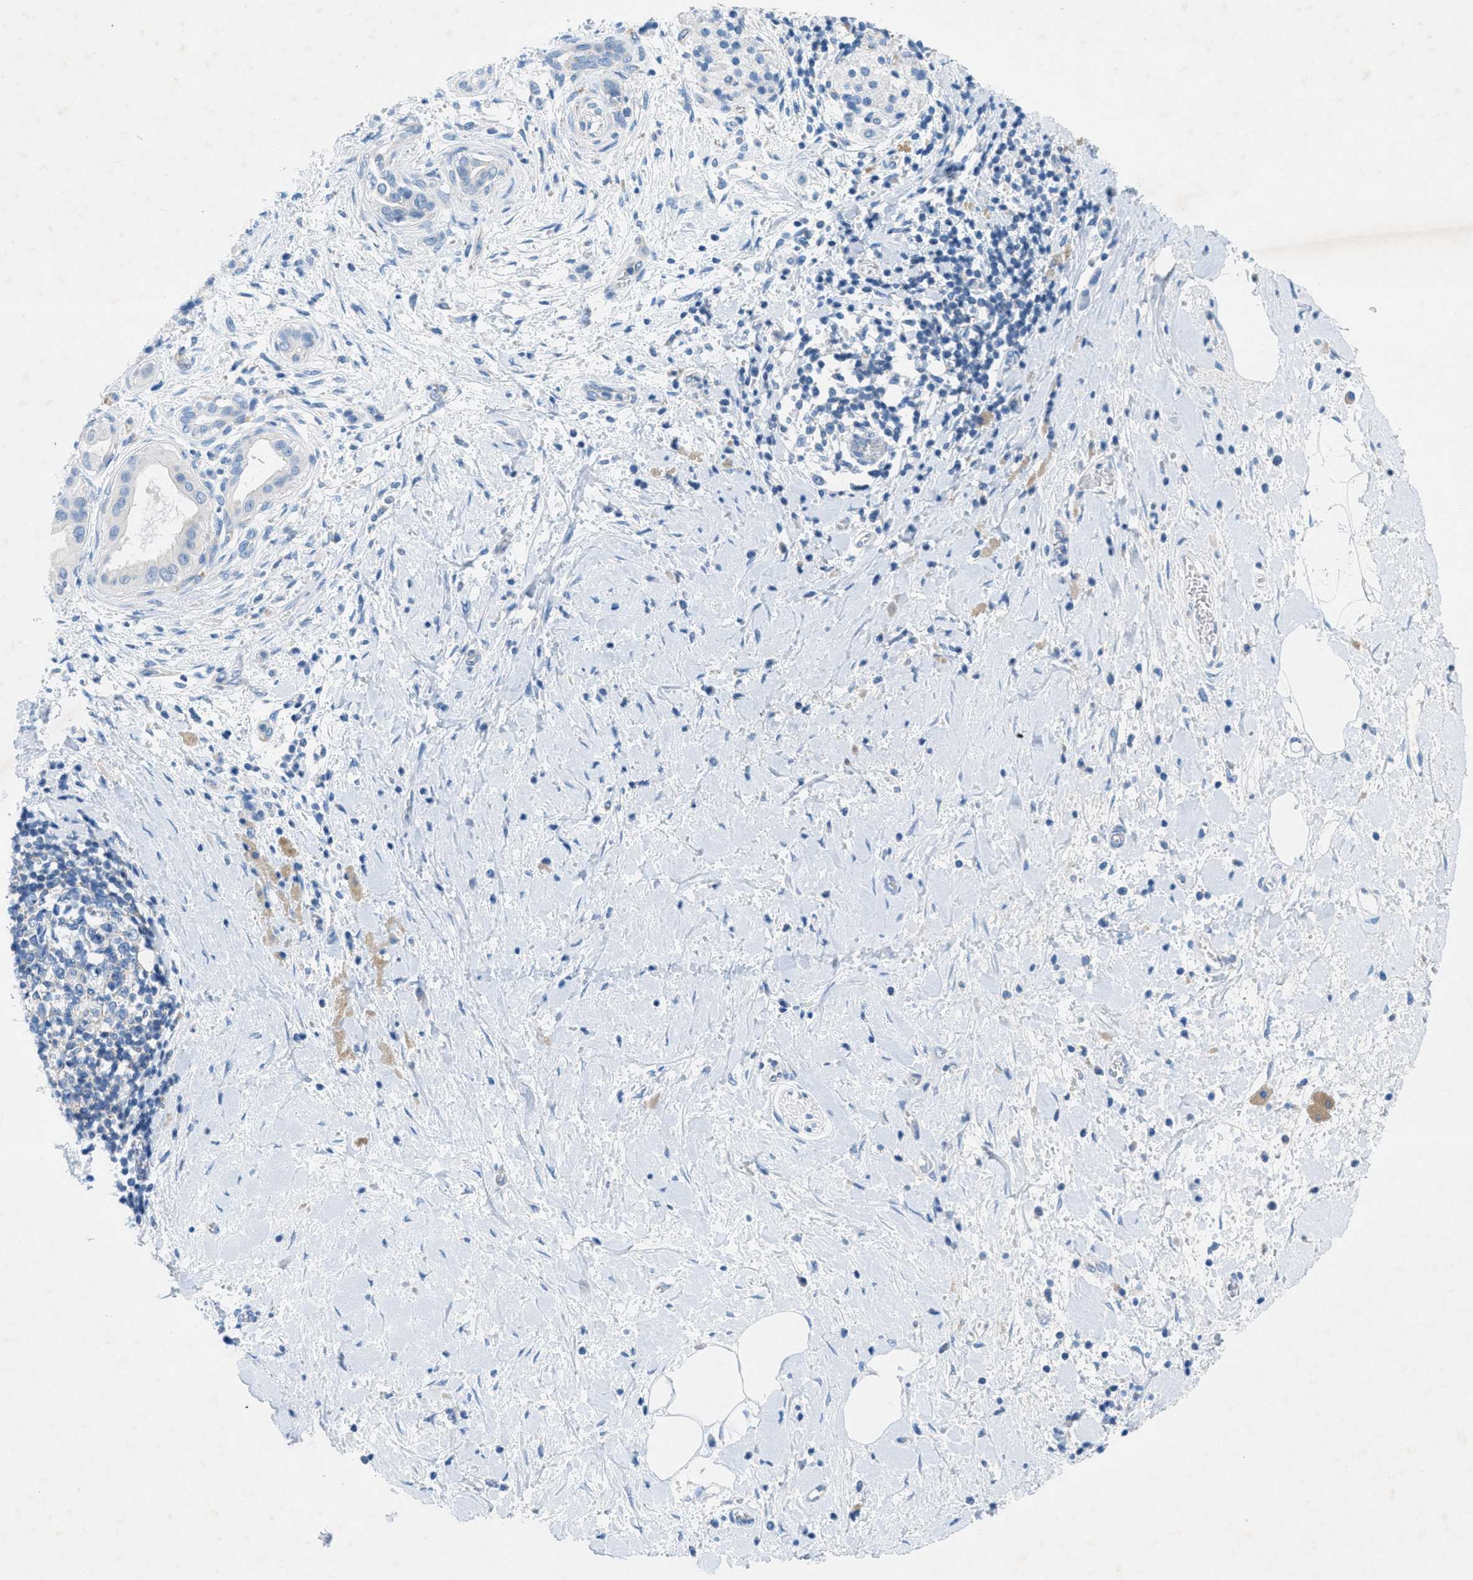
{"staining": {"intensity": "negative", "quantity": "none", "location": "none"}, "tissue": "pancreatic cancer", "cell_type": "Tumor cells", "image_type": "cancer", "snomed": [{"axis": "morphology", "description": "Adenocarcinoma, NOS"}, {"axis": "topography", "description": "Pancreas"}], "caption": "A high-resolution histopathology image shows IHC staining of pancreatic cancer, which shows no significant expression in tumor cells.", "gene": "GALNT17", "patient": {"sex": "male", "age": 55}}